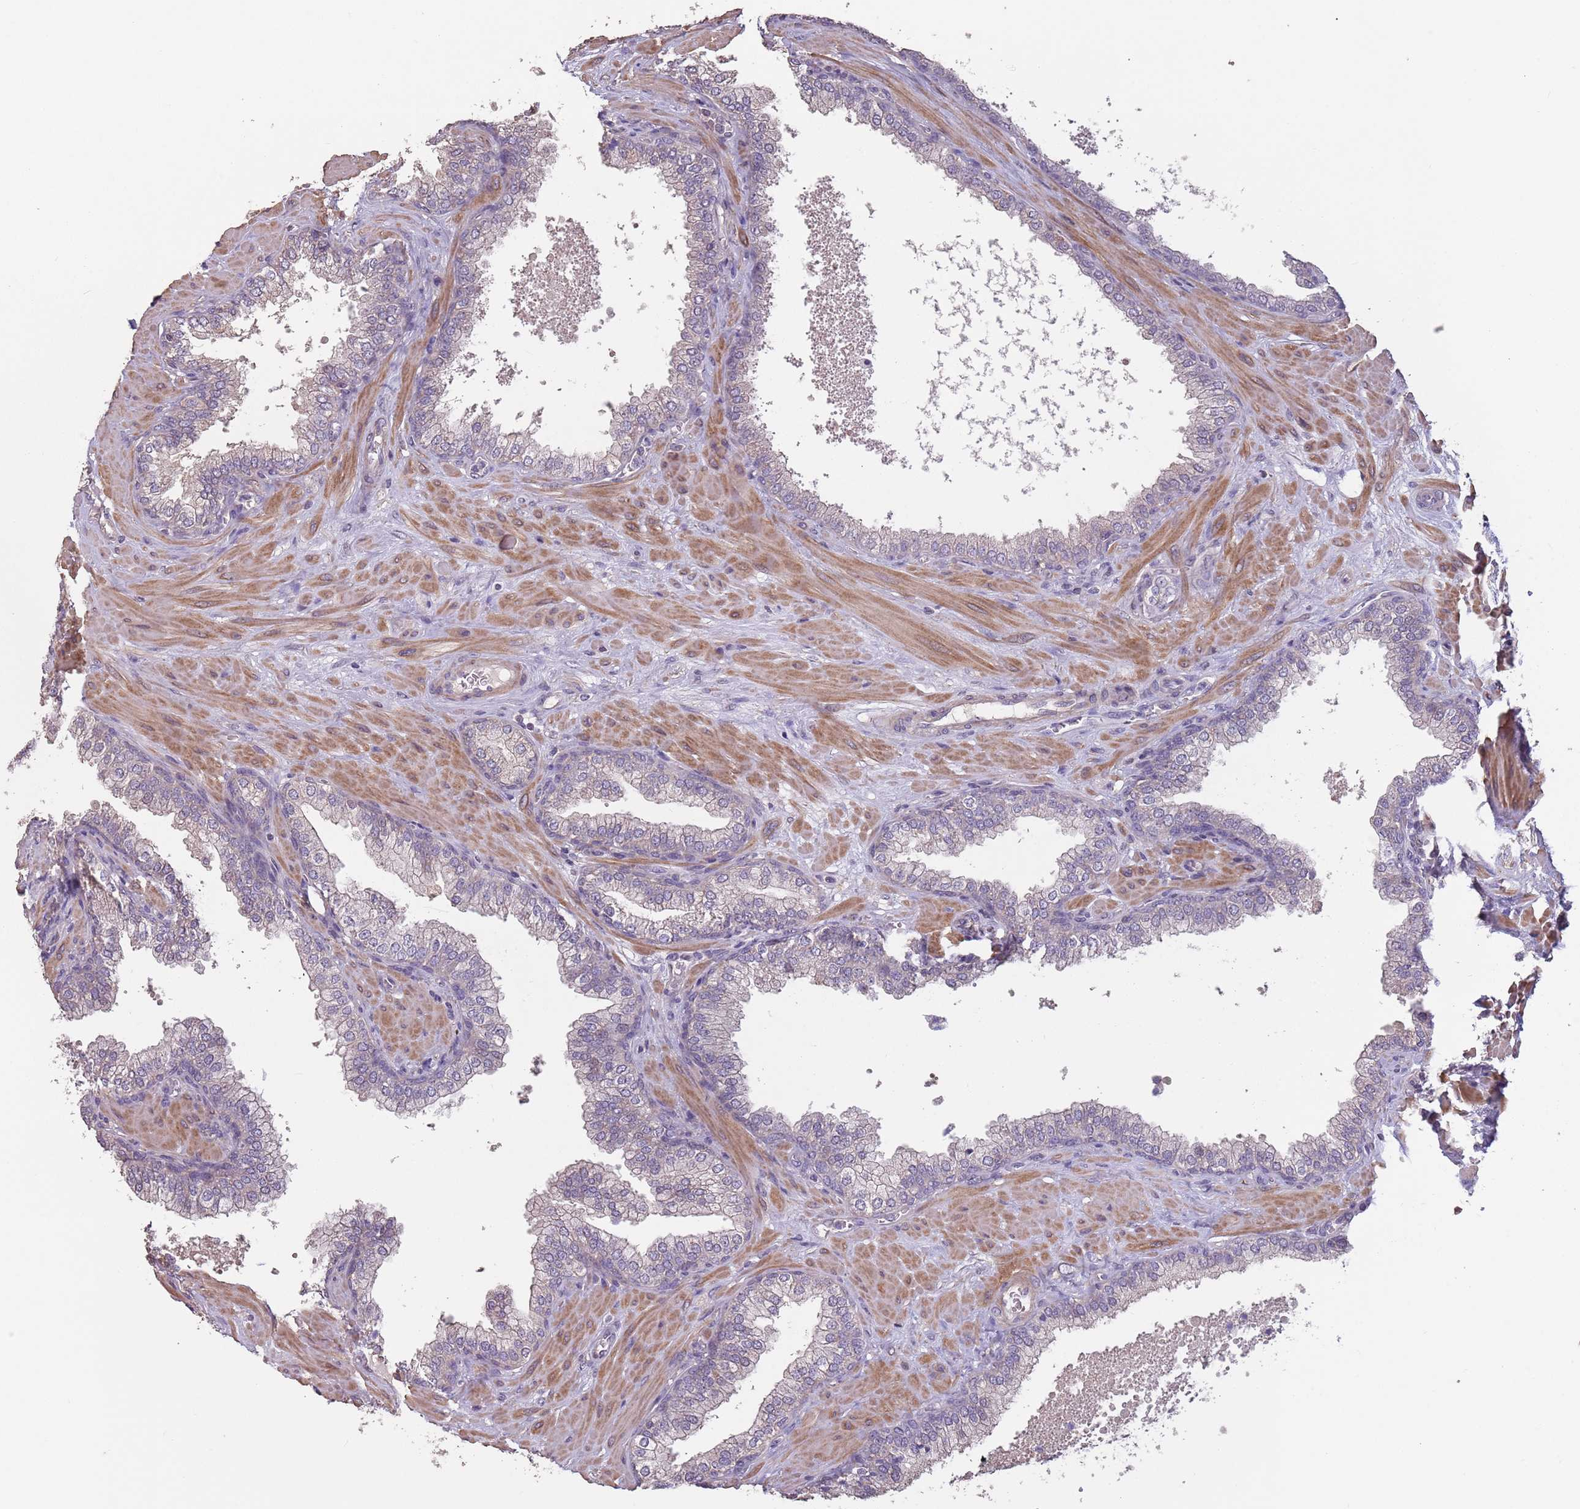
{"staining": {"intensity": "negative", "quantity": "none", "location": "none"}, "tissue": "prostate", "cell_type": "Glandular cells", "image_type": "normal", "snomed": [{"axis": "morphology", "description": "Normal tissue, NOS"}, {"axis": "topography", "description": "Prostate"}], "caption": "An IHC photomicrograph of unremarkable prostate is shown. There is no staining in glandular cells of prostate. (DAB immunohistochemistry (IHC) visualized using brightfield microscopy, high magnification).", "gene": "MBD3L1", "patient": {"sex": "male", "age": 60}}